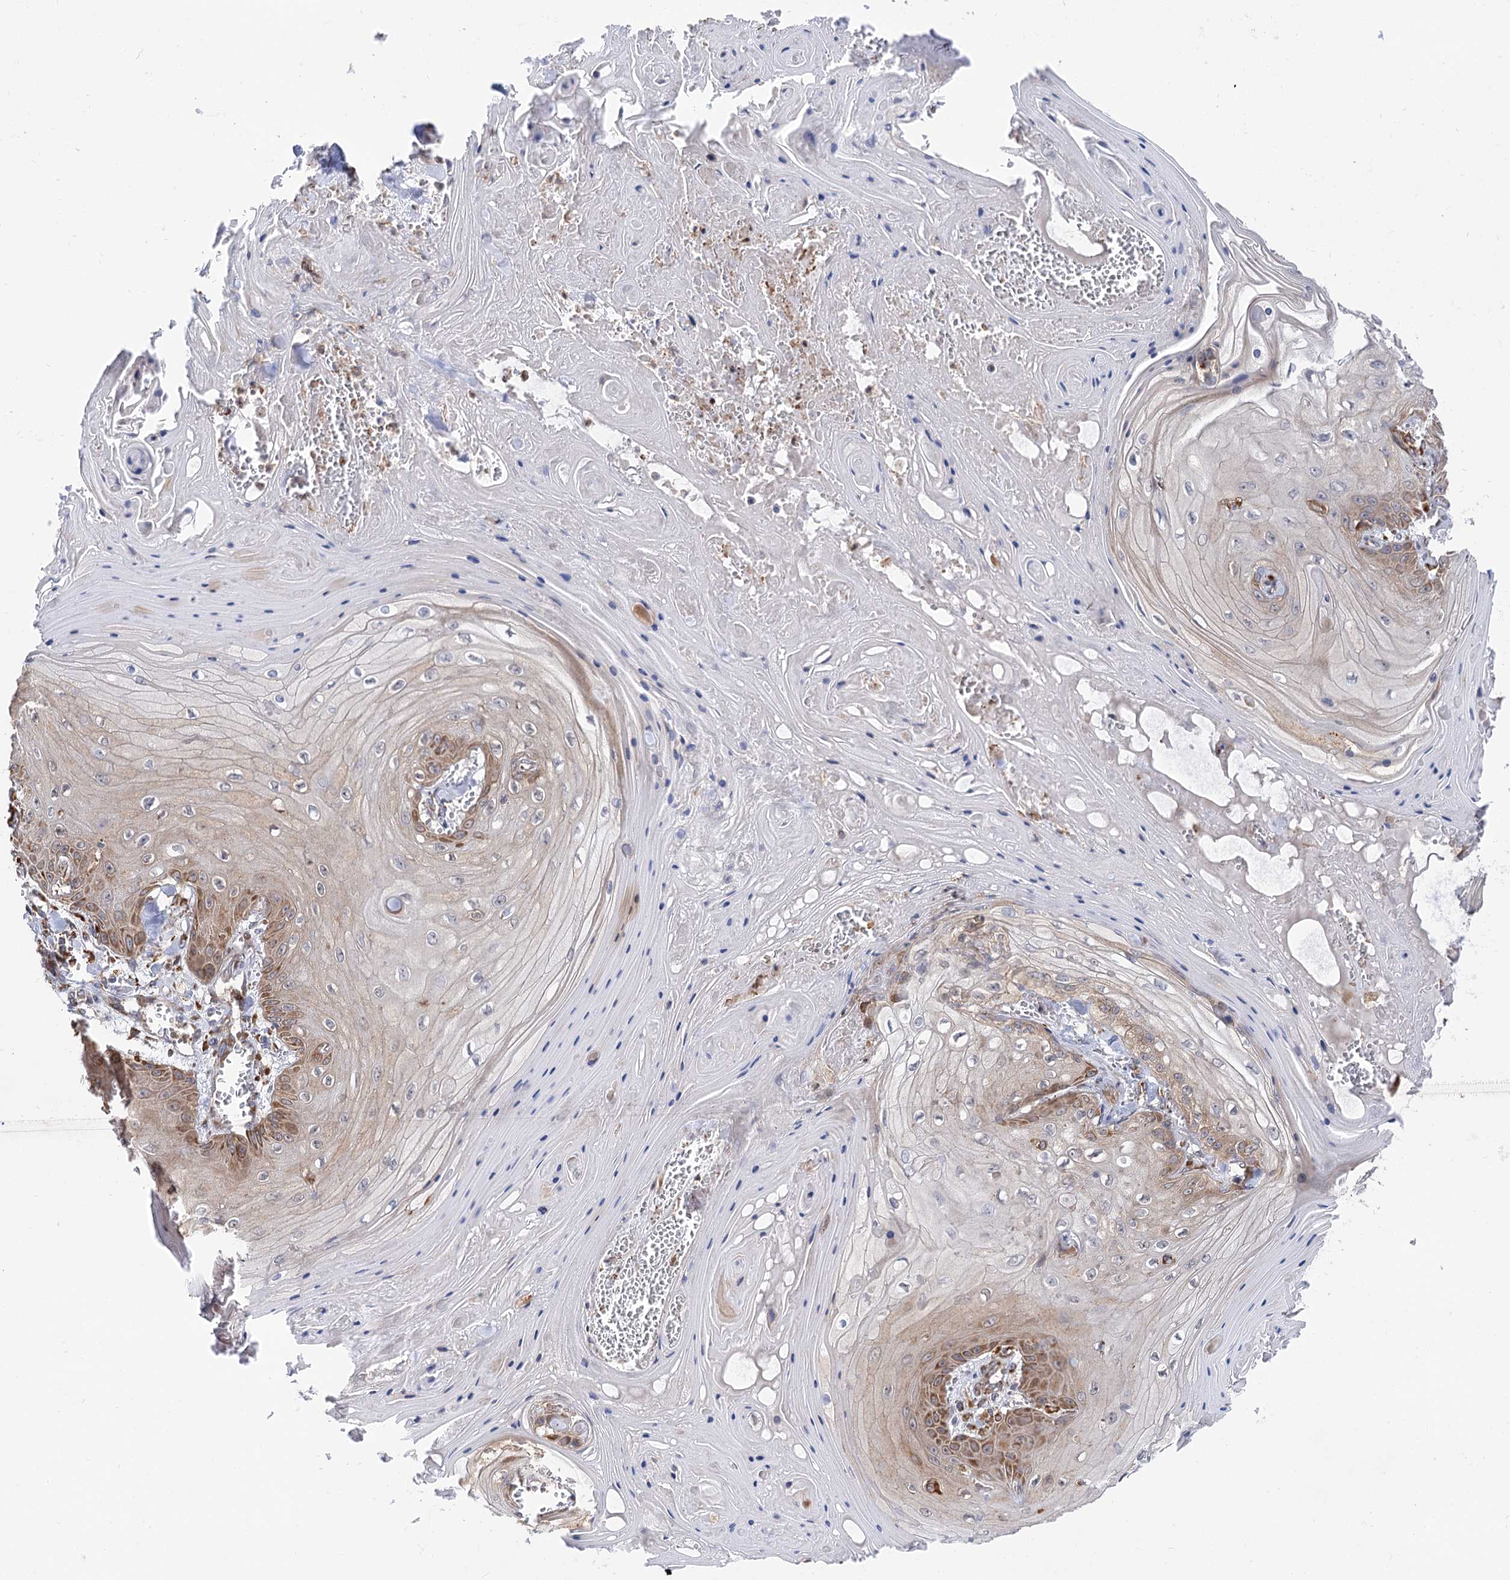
{"staining": {"intensity": "moderate", "quantity": "25%-75%", "location": "cytoplasmic/membranous"}, "tissue": "skin cancer", "cell_type": "Tumor cells", "image_type": "cancer", "snomed": [{"axis": "morphology", "description": "Squamous cell carcinoma, NOS"}, {"axis": "topography", "description": "Skin"}], "caption": "The micrograph demonstrates staining of skin cancer (squamous cell carcinoma), revealing moderate cytoplasmic/membranous protein positivity (brown color) within tumor cells. (IHC, brightfield microscopy, high magnification).", "gene": "PPIP5K2", "patient": {"sex": "male", "age": 74}}